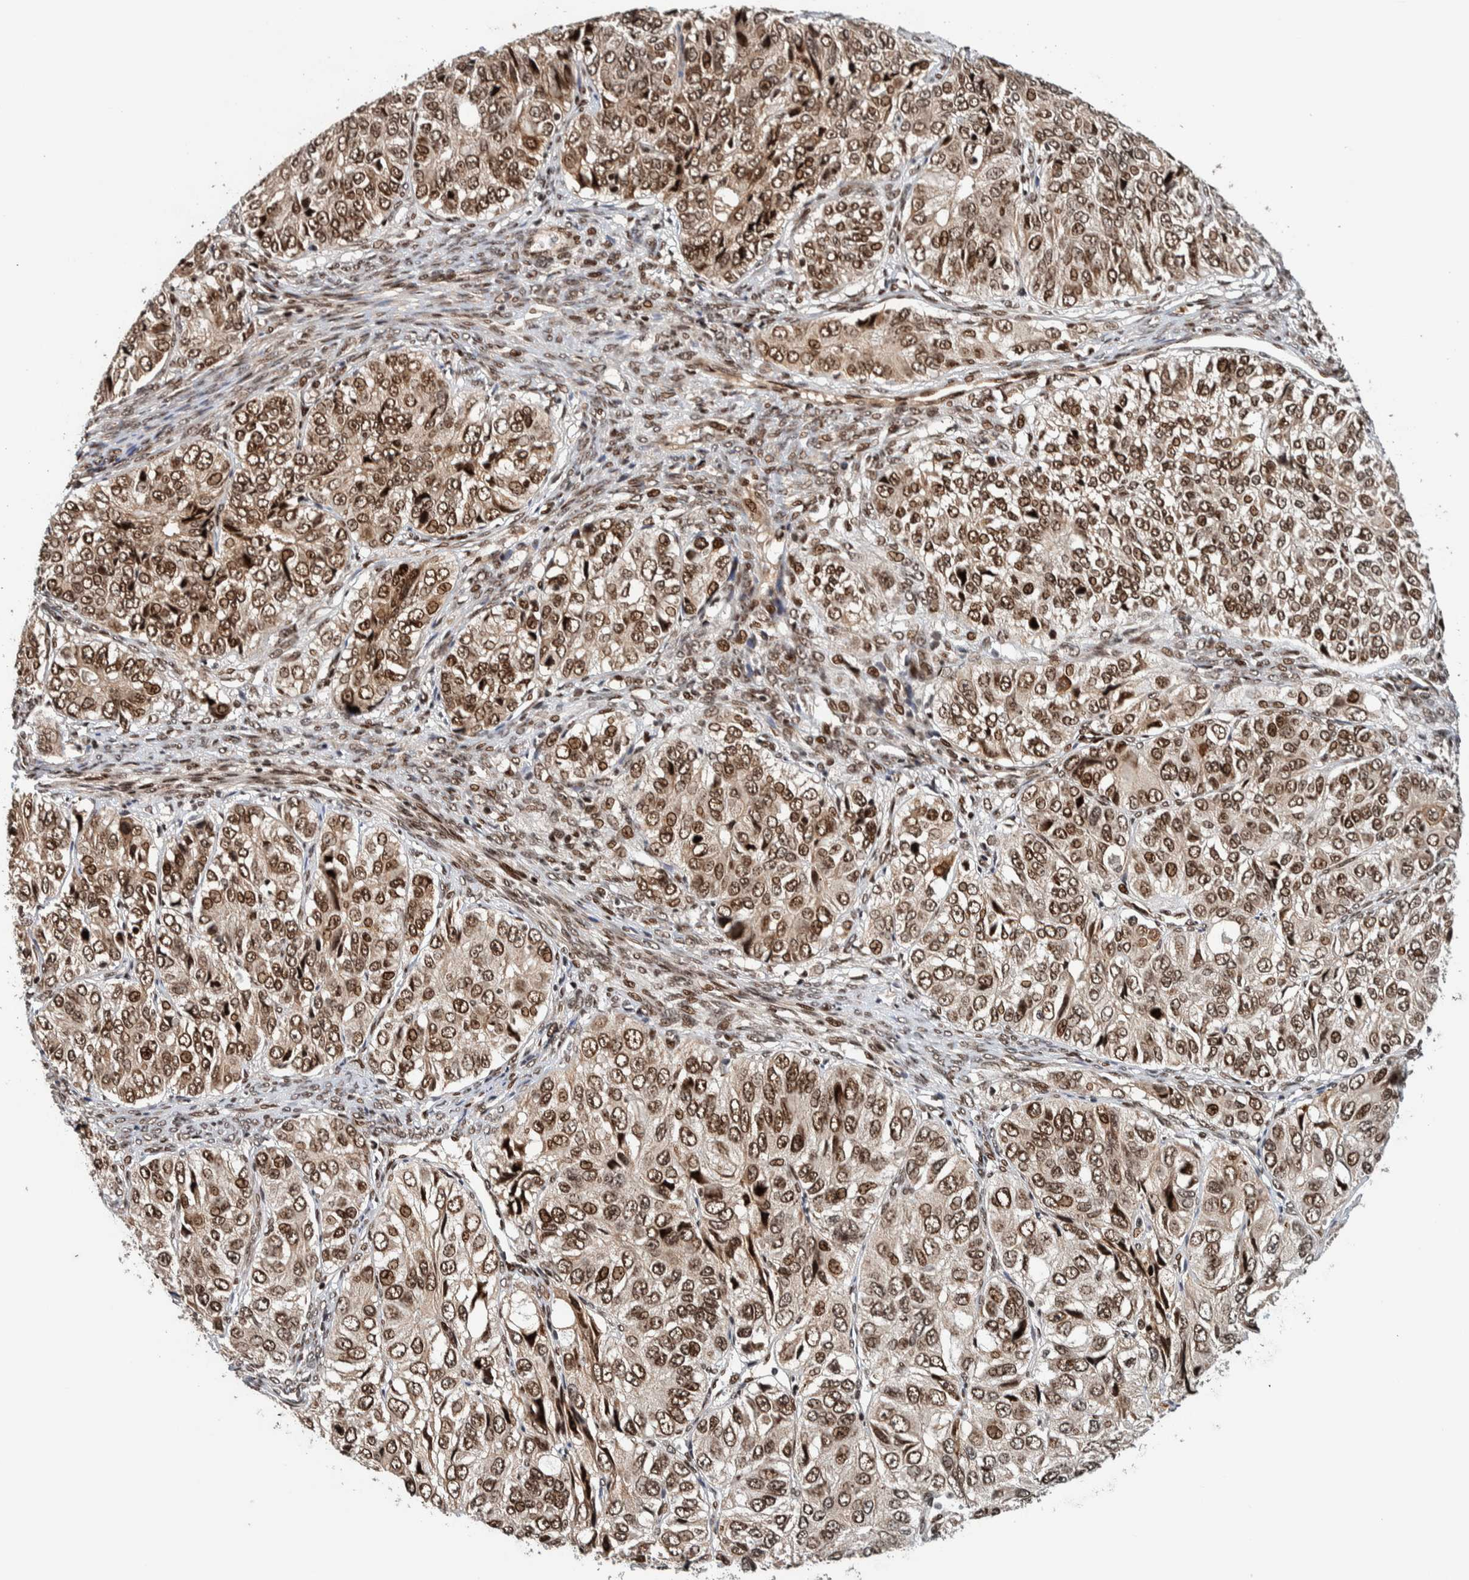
{"staining": {"intensity": "strong", "quantity": ">75%", "location": "nuclear"}, "tissue": "ovarian cancer", "cell_type": "Tumor cells", "image_type": "cancer", "snomed": [{"axis": "morphology", "description": "Carcinoma, endometroid"}, {"axis": "topography", "description": "Ovary"}], "caption": "Strong nuclear positivity for a protein is seen in about >75% of tumor cells of ovarian cancer using immunohistochemistry.", "gene": "CHD4", "patient": {"sex": "female", "age": 51}}